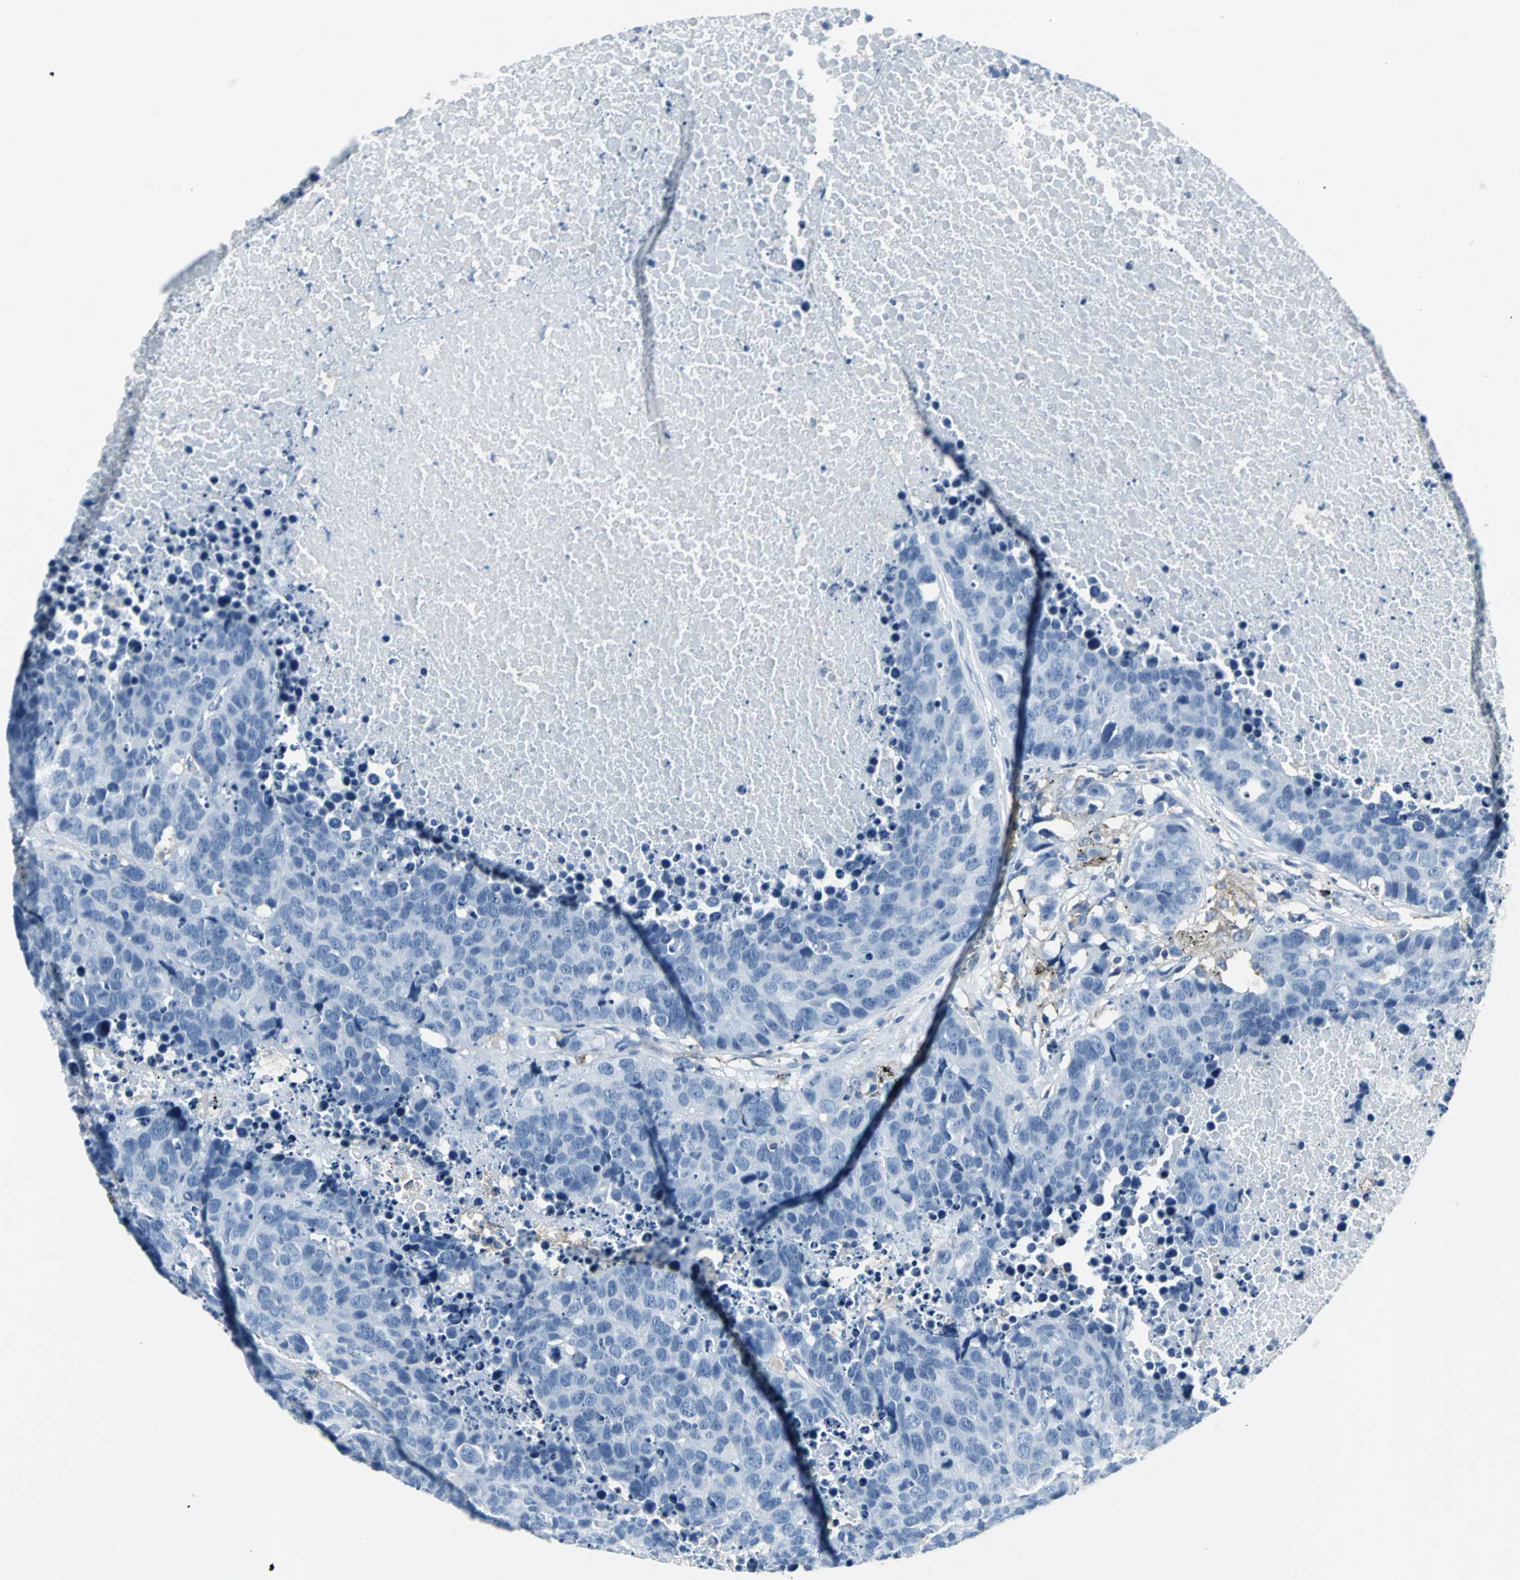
{"staining": {"intensity": "negative", "quantity": "none", "location": "none"}, "tissue": "carcinoid", "cell_type": "Tumor cells", "image_type": "cancer", "snomed": [{"axis": "morphology", "description": "Carcinoid, malignant, NOS"}, {"axis": "topography", "description": "Lung"}], "caption": "The immunohistochemistry image has no significant positivity in tumor cells of carcinoid tissue.", "gene": "IQGAP2", "patient": {"sex": "male", "age": 60}}